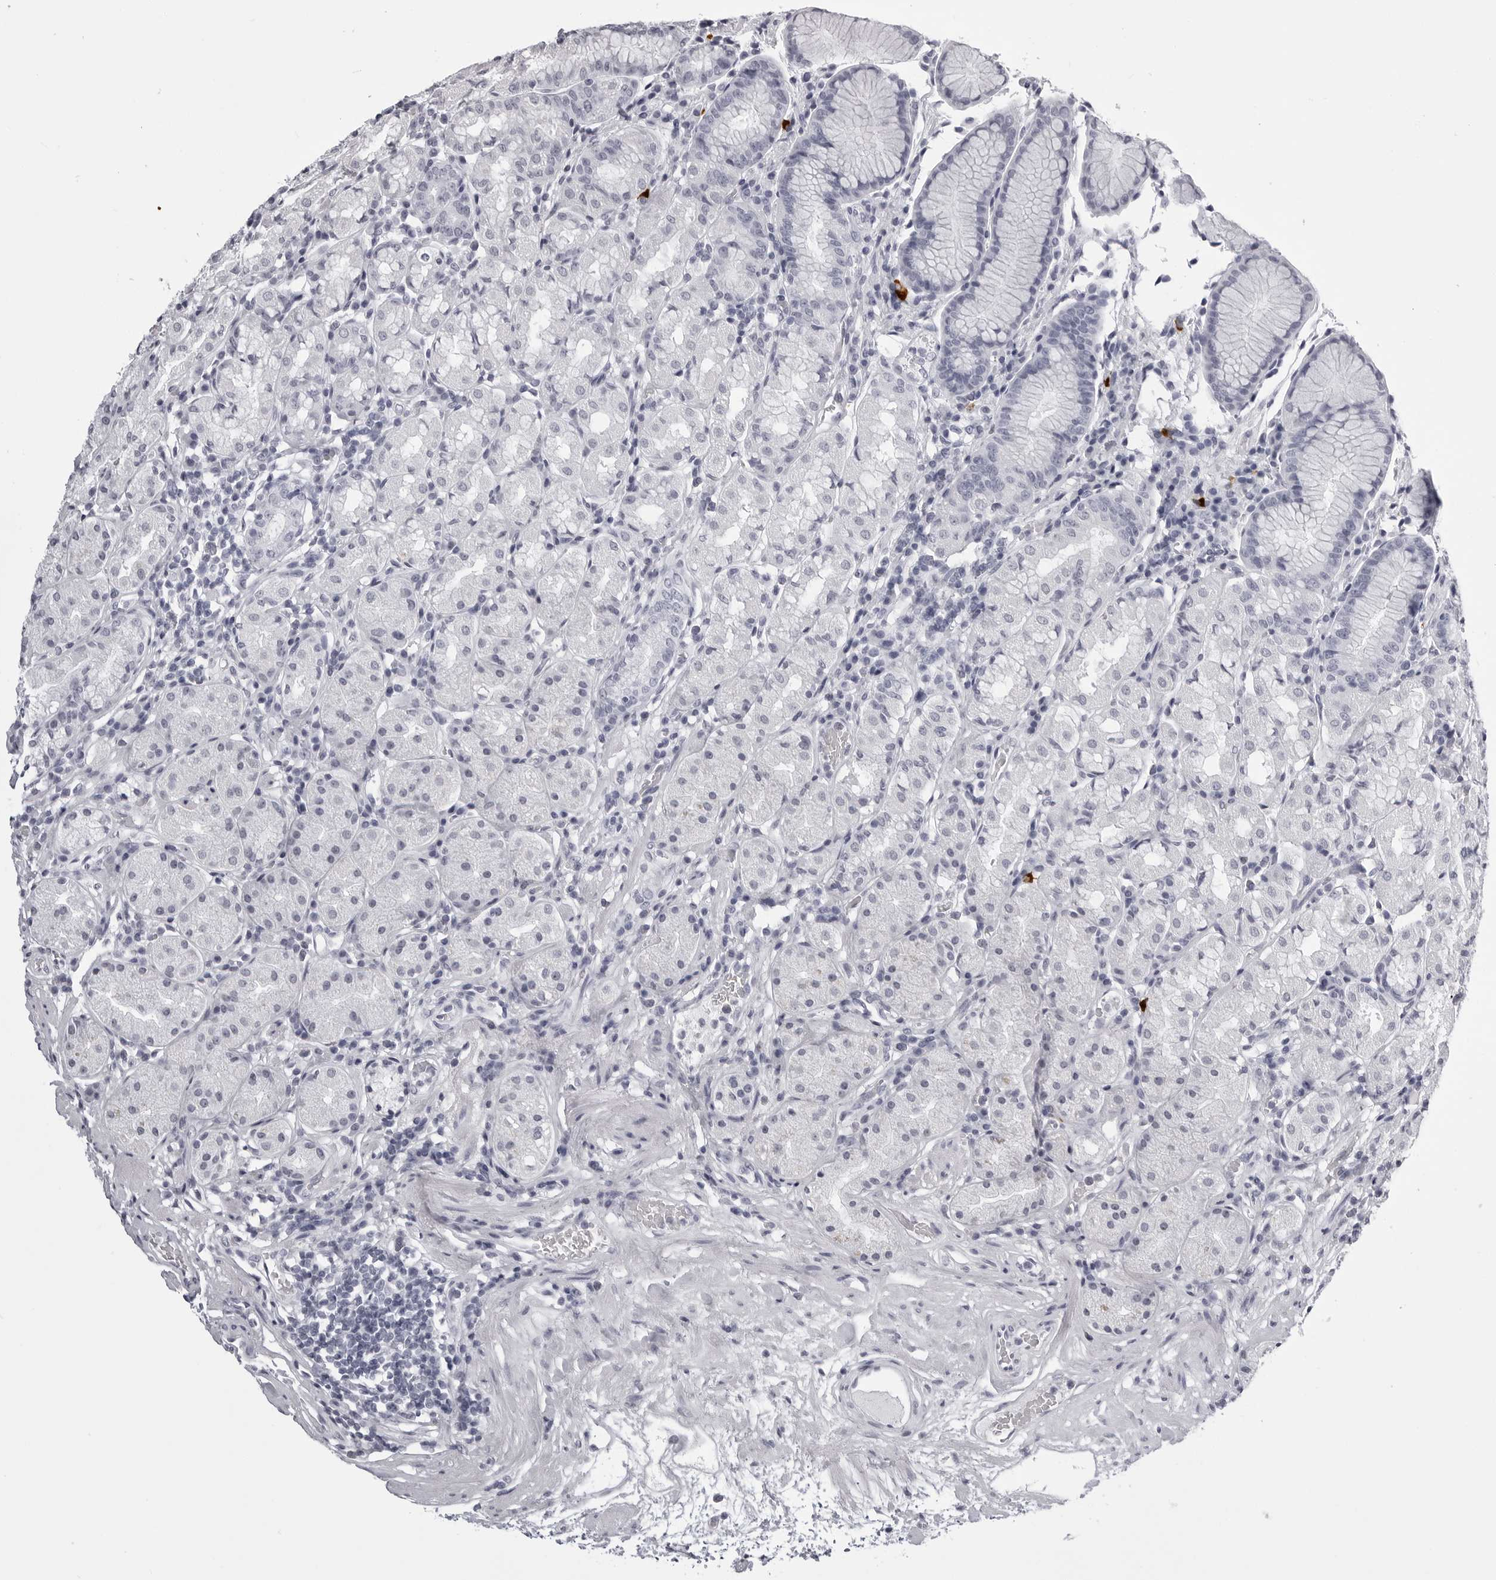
{"staining": {"intensity": "weak", "quantity": "<25%", "location": "nuclear"}, "tissue": "stomach", "cell_type": "Glandular cells", "image_type": "normal", "snomed": [{"axis": "morphology", "description": "Normal tissue, NOS"}, {"axis": "topography", "description": "Stomach, lower"}], "caption": "This is an immunohistochemistry photomicrograph of normal stomach. There is no positivity in glandular cells.", "gene": "BPIFA1", "patient": {"sex": "female", "age": 56}}